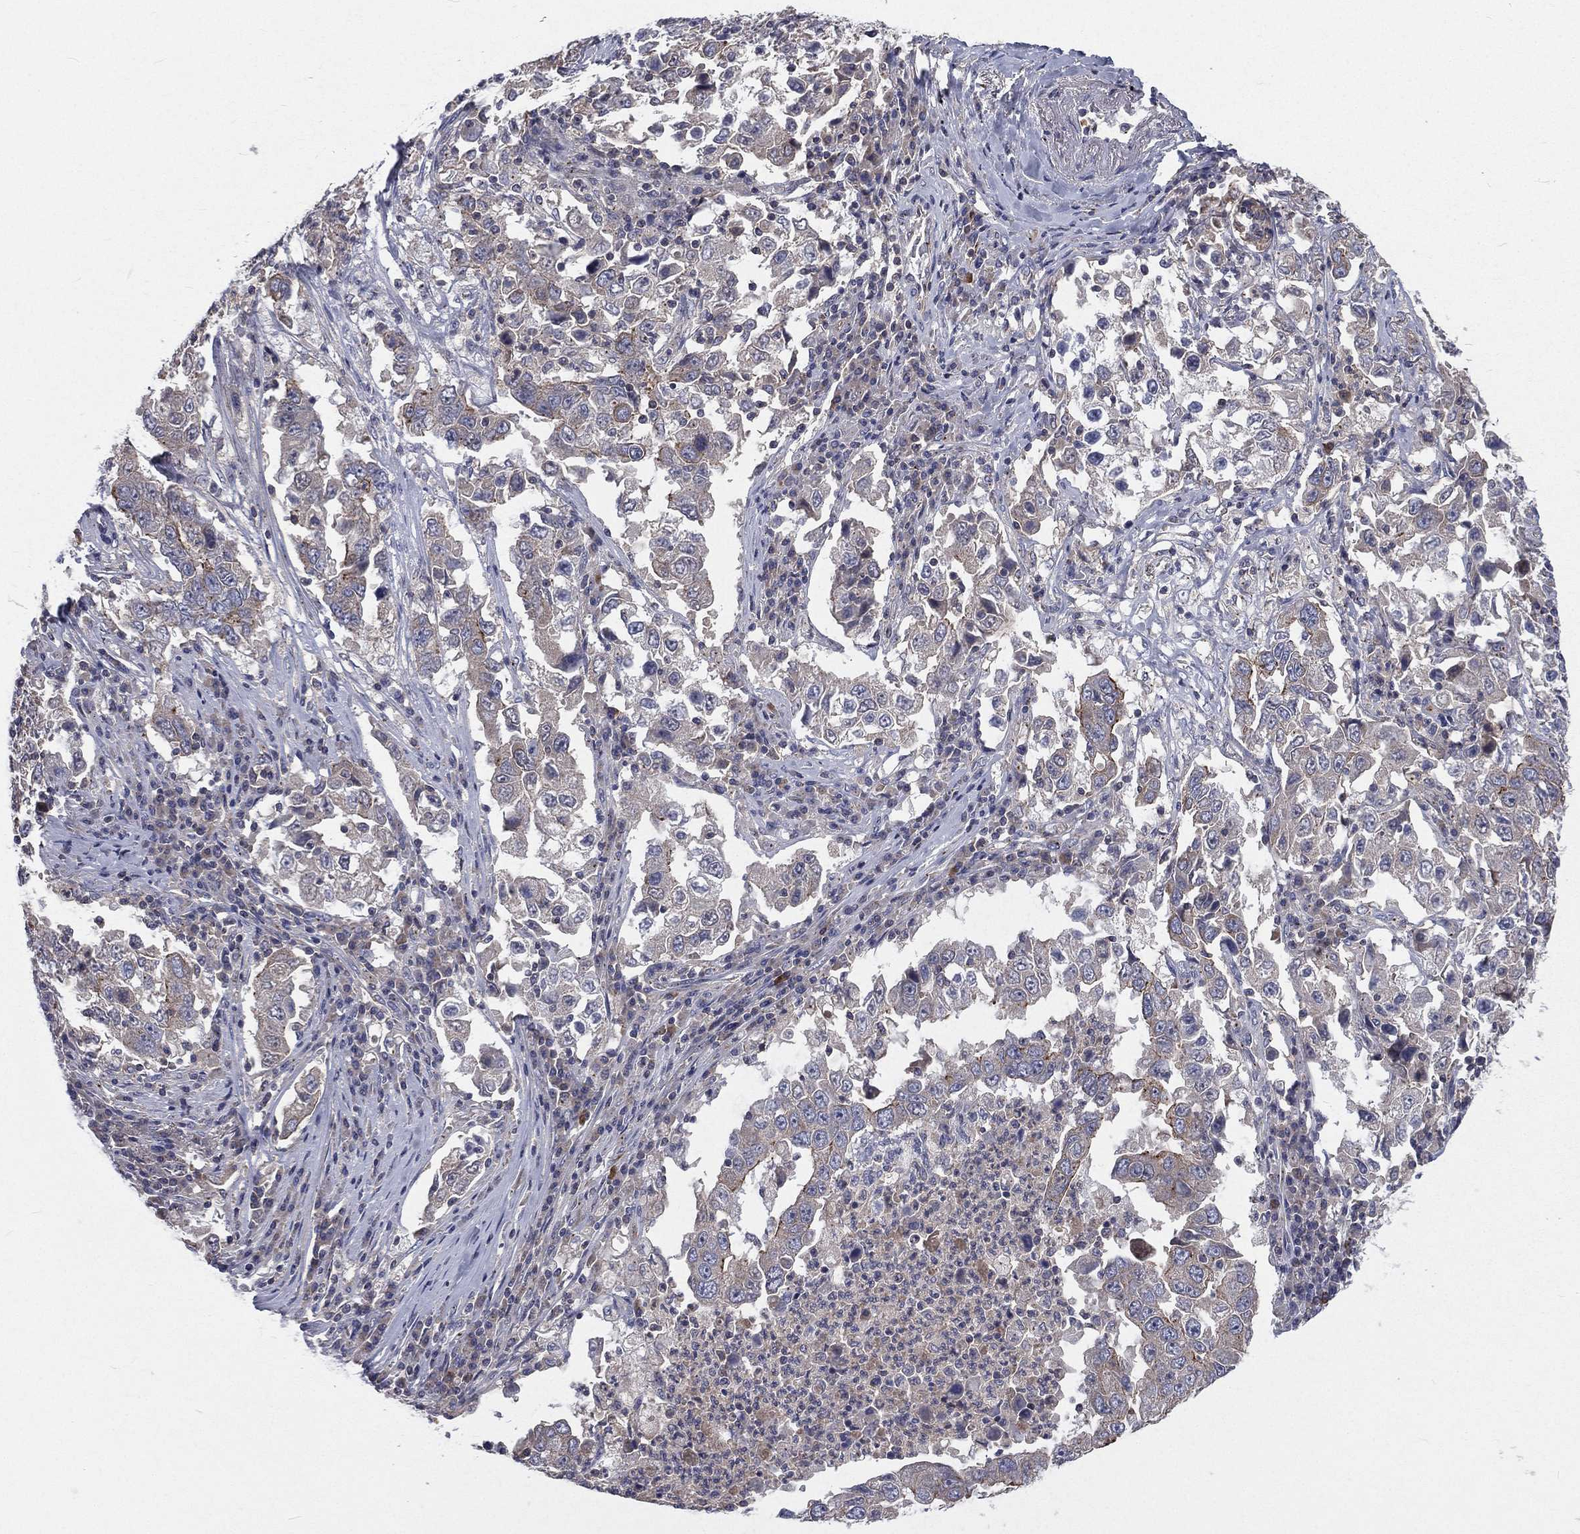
{"staining": {"intensity": "negative", "quantity": "none", "location": "none"}, "tissue": "lung cancer", "cell_type": "Tumor cells", "image_type": "cancer", "snomed": [{"axis": "morphology", "description": "Adenocarcinoma, NOS"}, {"axis": "topography", "description": "Lung"}], "caption": "An IHC histopathology image of lung cancer is shown. There is no staining in tumor cells of lung cancer.", "gene": "CROCC", "patient": {"sex": "male", "age": 73}}